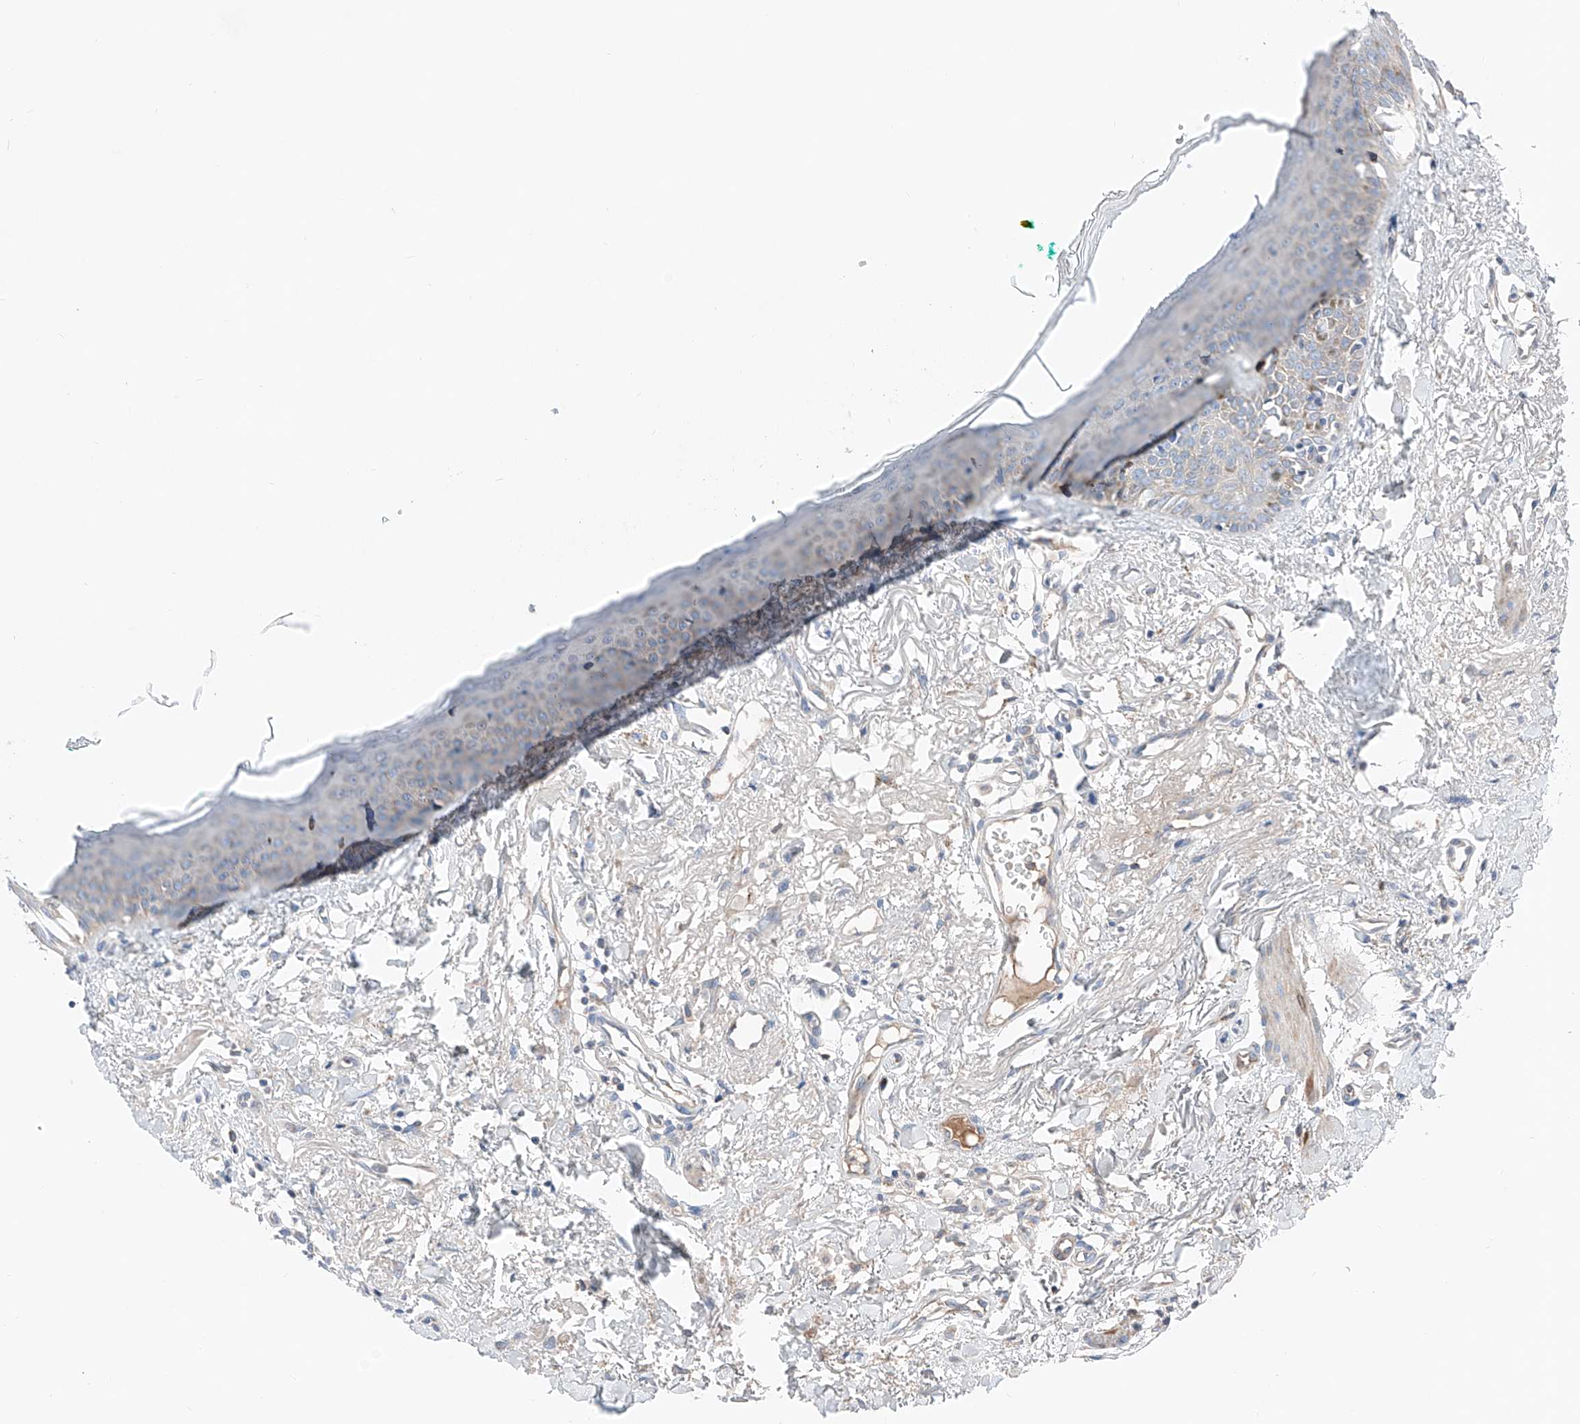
{"staining": {"intensity": "weak", "quantity": "<25%", "location": "cytoplasmic/membranous"}, "tissue": "oral mucosa", "cell_type": "Squamous epithelial cells", "image_type": "normal", "snomed": [{"axis": "morphology", "description": "Normal tissue, NOS"}, {"axis": "topography", "description": "Oral tissue"}], "caption": "The photomicrograph exhibits no significant expression in squamous epithelial cells of oral mucosa.", "gene": "MRAP", "patient": {"sex": "female", "age": 70}}